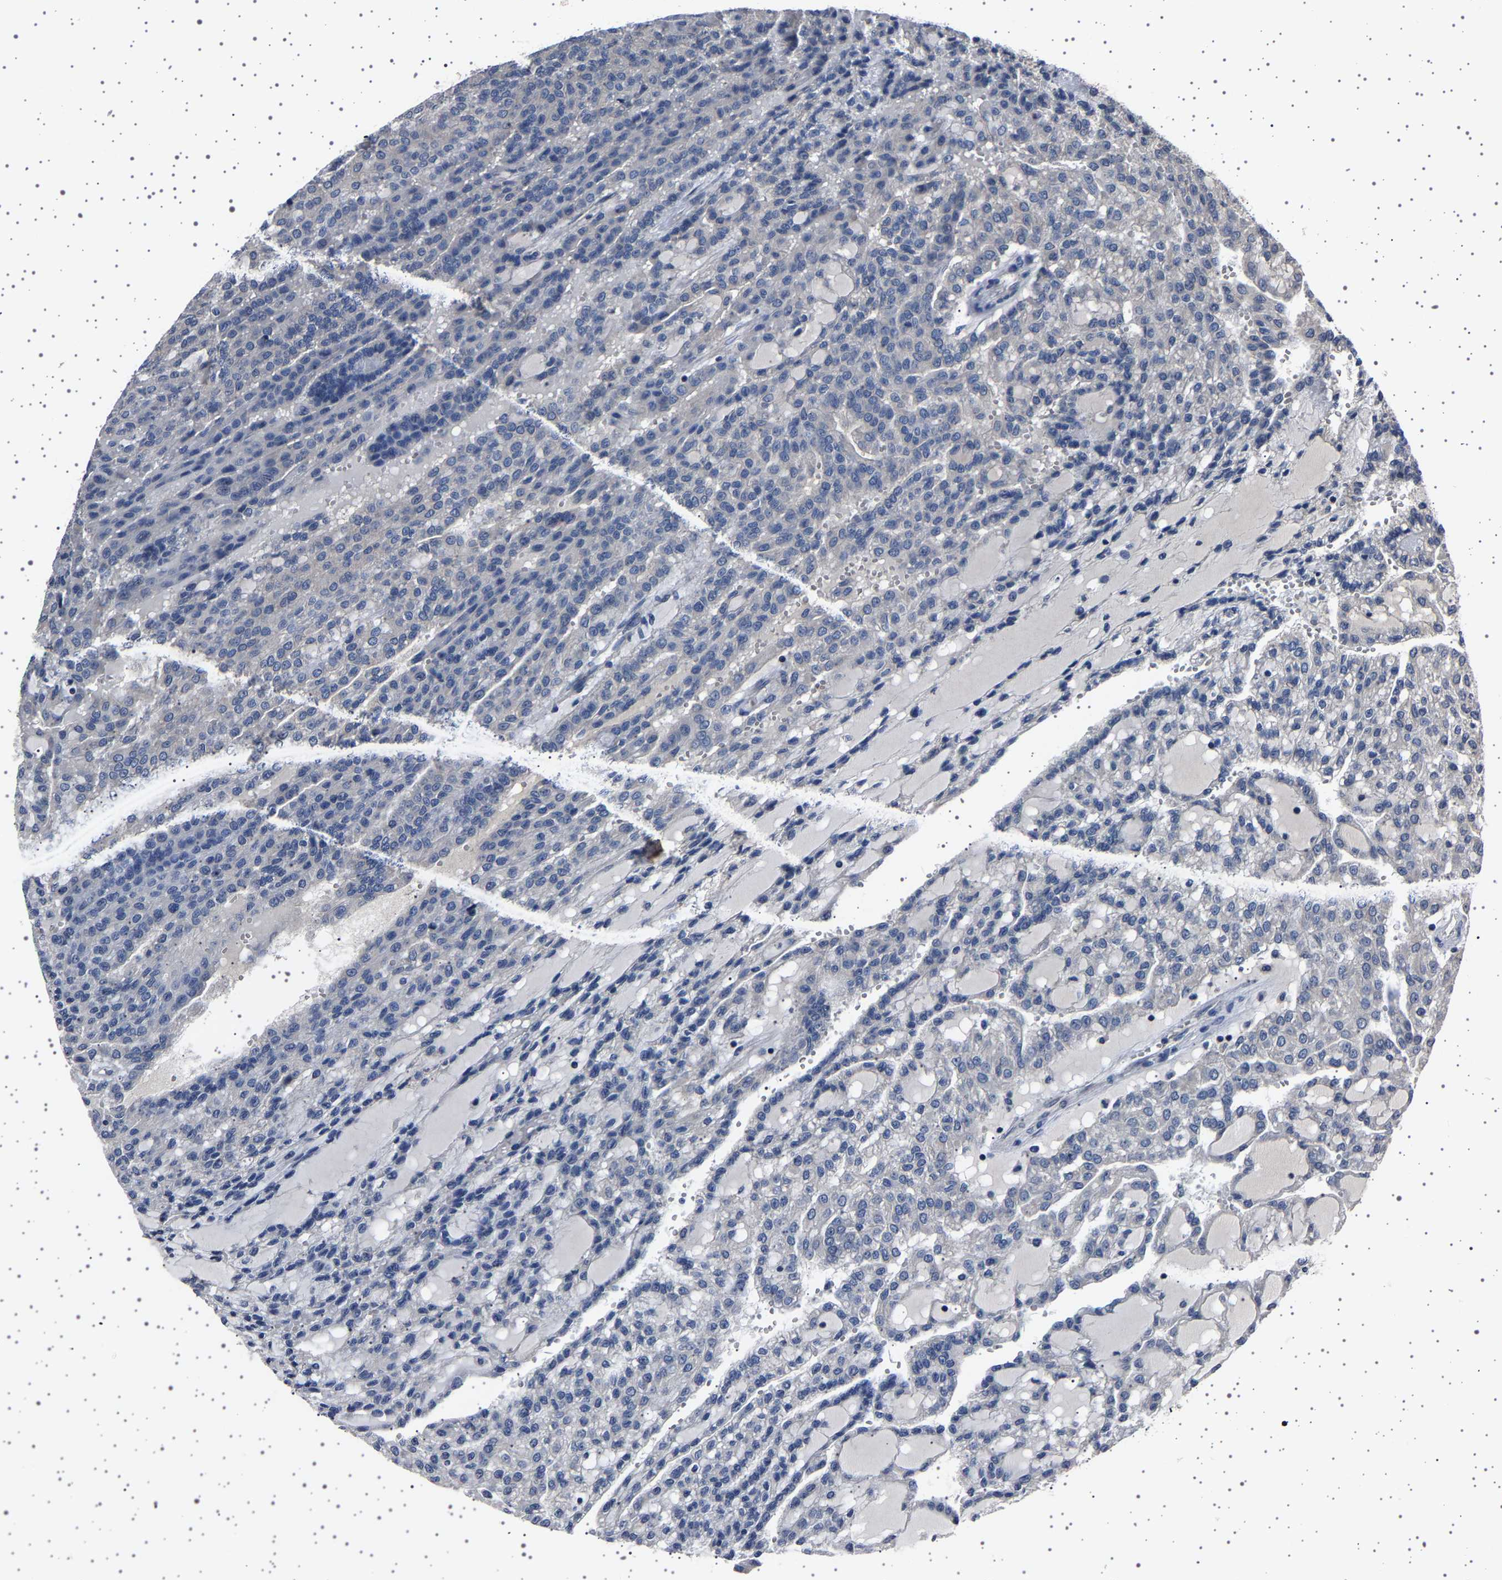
{"staining": {"intensity": "negative", "quantity": "none", "location": "none"}, "tissue": "renal cancer", "cell_type": "Tumor cells", "image_type": "cancer", "snomed": [{"axis": "morphology", "description": "Adenocarcinoma, NOS"}, {"axis": "topography", "description": "Kidney"}], "caption": "The micrograph shows no significant expression in tumor cells of renal cancer.", "gene": "NCKAP1", "patient": {"sex": "male", "age": 63}}